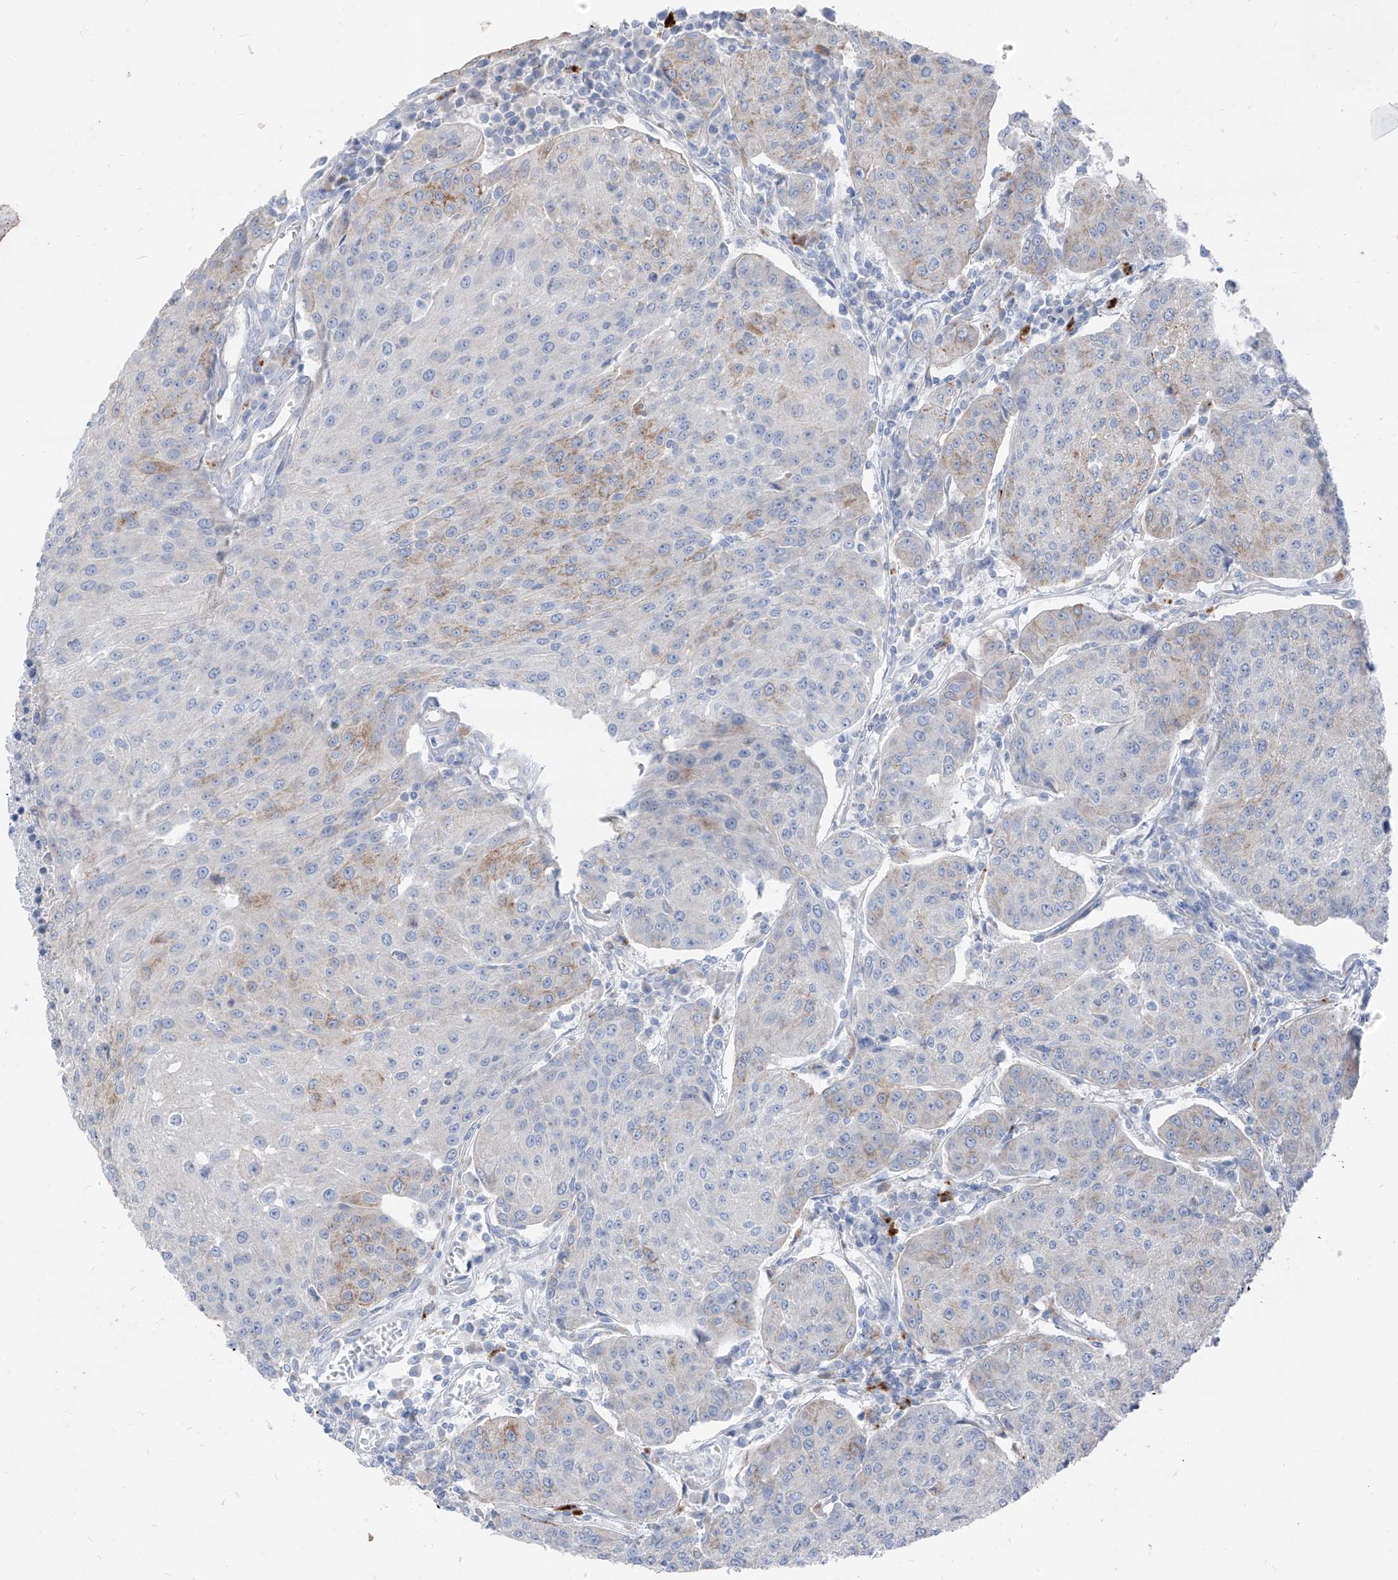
{"staining": {"intensity": "moderate", "quantity": "<25%", "location": "cytoplasmic/membranous"}, "tissue": "urothelial cancer", "cell_type": "Tumor cells", "image_type": "cancer", "snomed": [{"axis": "morphology", "description": "Urothelial carcinoma, High grade"}, {"axis": "topography", "description": "Urinary bladder"}], "caption": "Protein expression analysis of urothelial carcinoma (high-grade) exhibits moderate cytoplasmic/membranous staining in about <25% of tumor cells.", "gene": "GPR137C", "patient": {"sex": "female", "age": 85}}